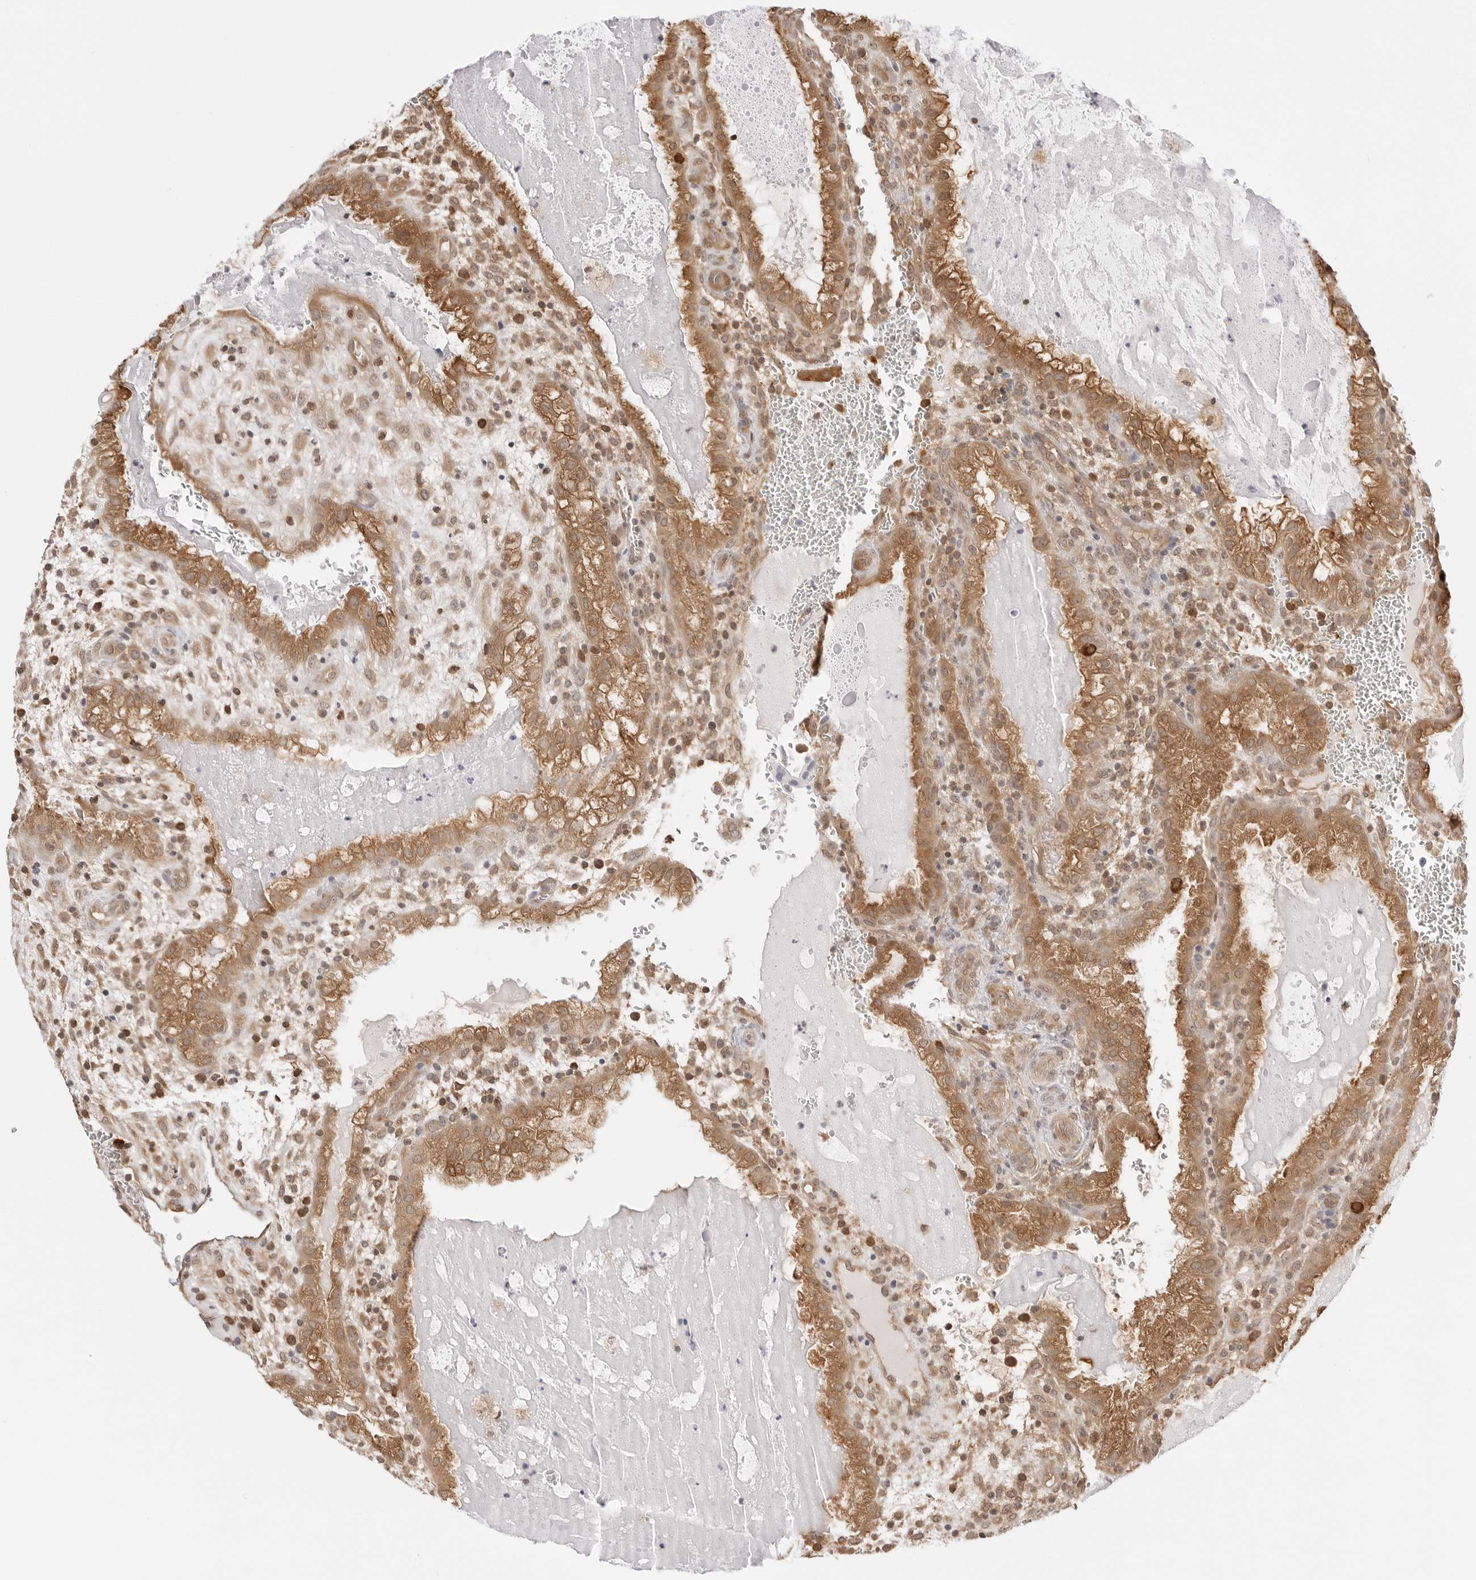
{"staining": {"intensity": "weak", "quantity": ">75%", "location": "cytoplasmic/membranous"}, "tissue": "placenta", "cell_type": "Decidual cells", "image_type": "normal", "snomed": [{"axis": "morphology", "description": "Normal tissue, NOS"}, {"axis": "topography", "description": "Placenta"}], "caption": "High-power microscopy captured an IHC image of unremarkable placenta, revealing weak cytoplasmic/membranous expression in about >75% of decidual cells.", "gene": "NUDC", "patient": {"sex": "female", "age": 35}}